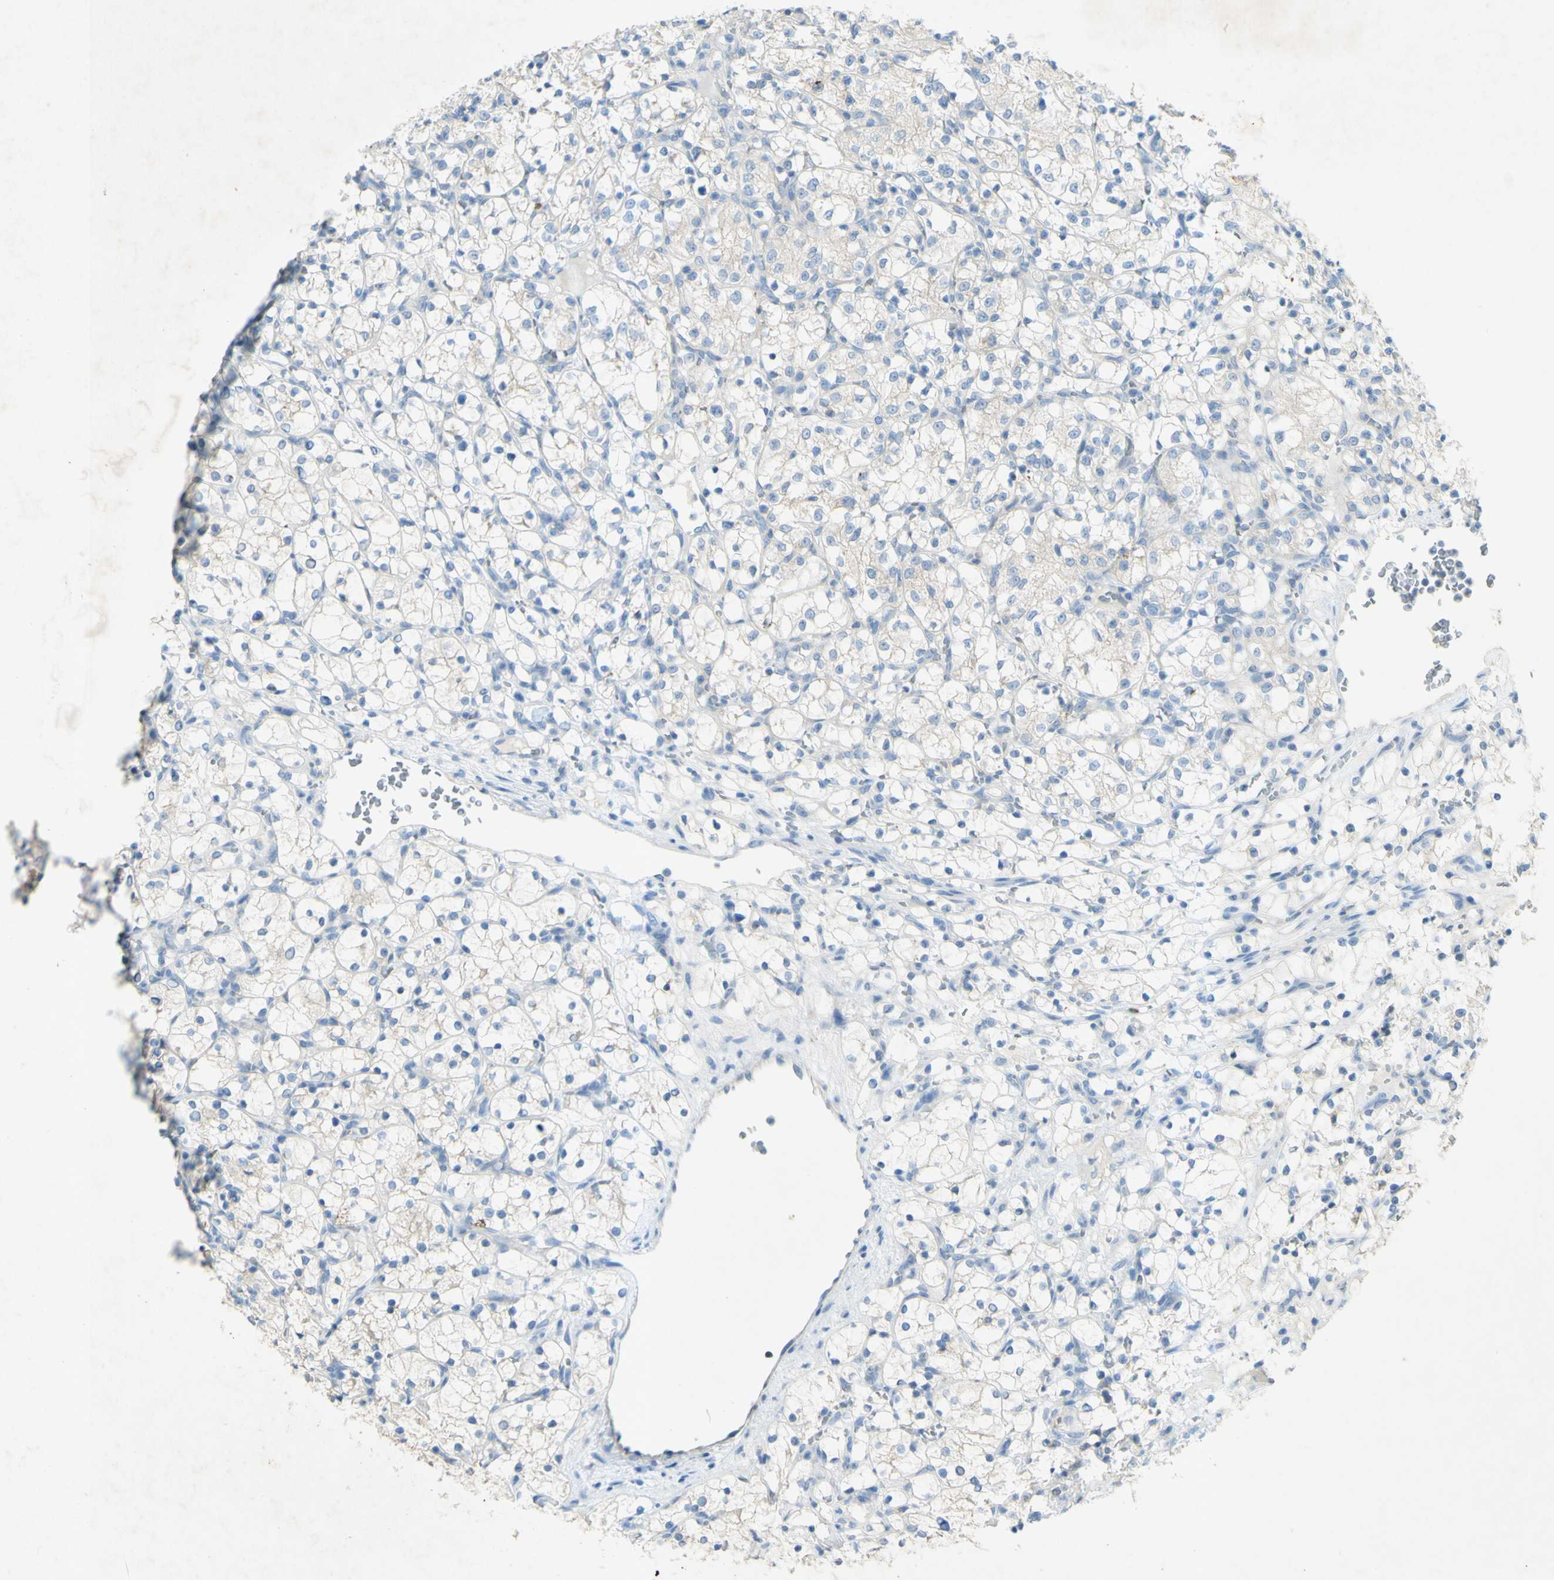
{"staining": {"intensity": "negative", "quantity": "none", "location": "none"}, "tissue": "renal cancer", "cell_type": "Tumor cells", "image_type": "cancer", "snomed": [{"axis": "morphology", "description": "Adenocarcinoma, NOS"}, {"axis": "topography", "description": "Kidney"}], "caption": "IHC photomicrograph of neoplastic tissue: human adenocarcinoma (renal) stained with DAB exhibits no significant protein positivity in tumor cells.", "gene": "GDF15", "patient": {"sex": "female", "age": 69}}